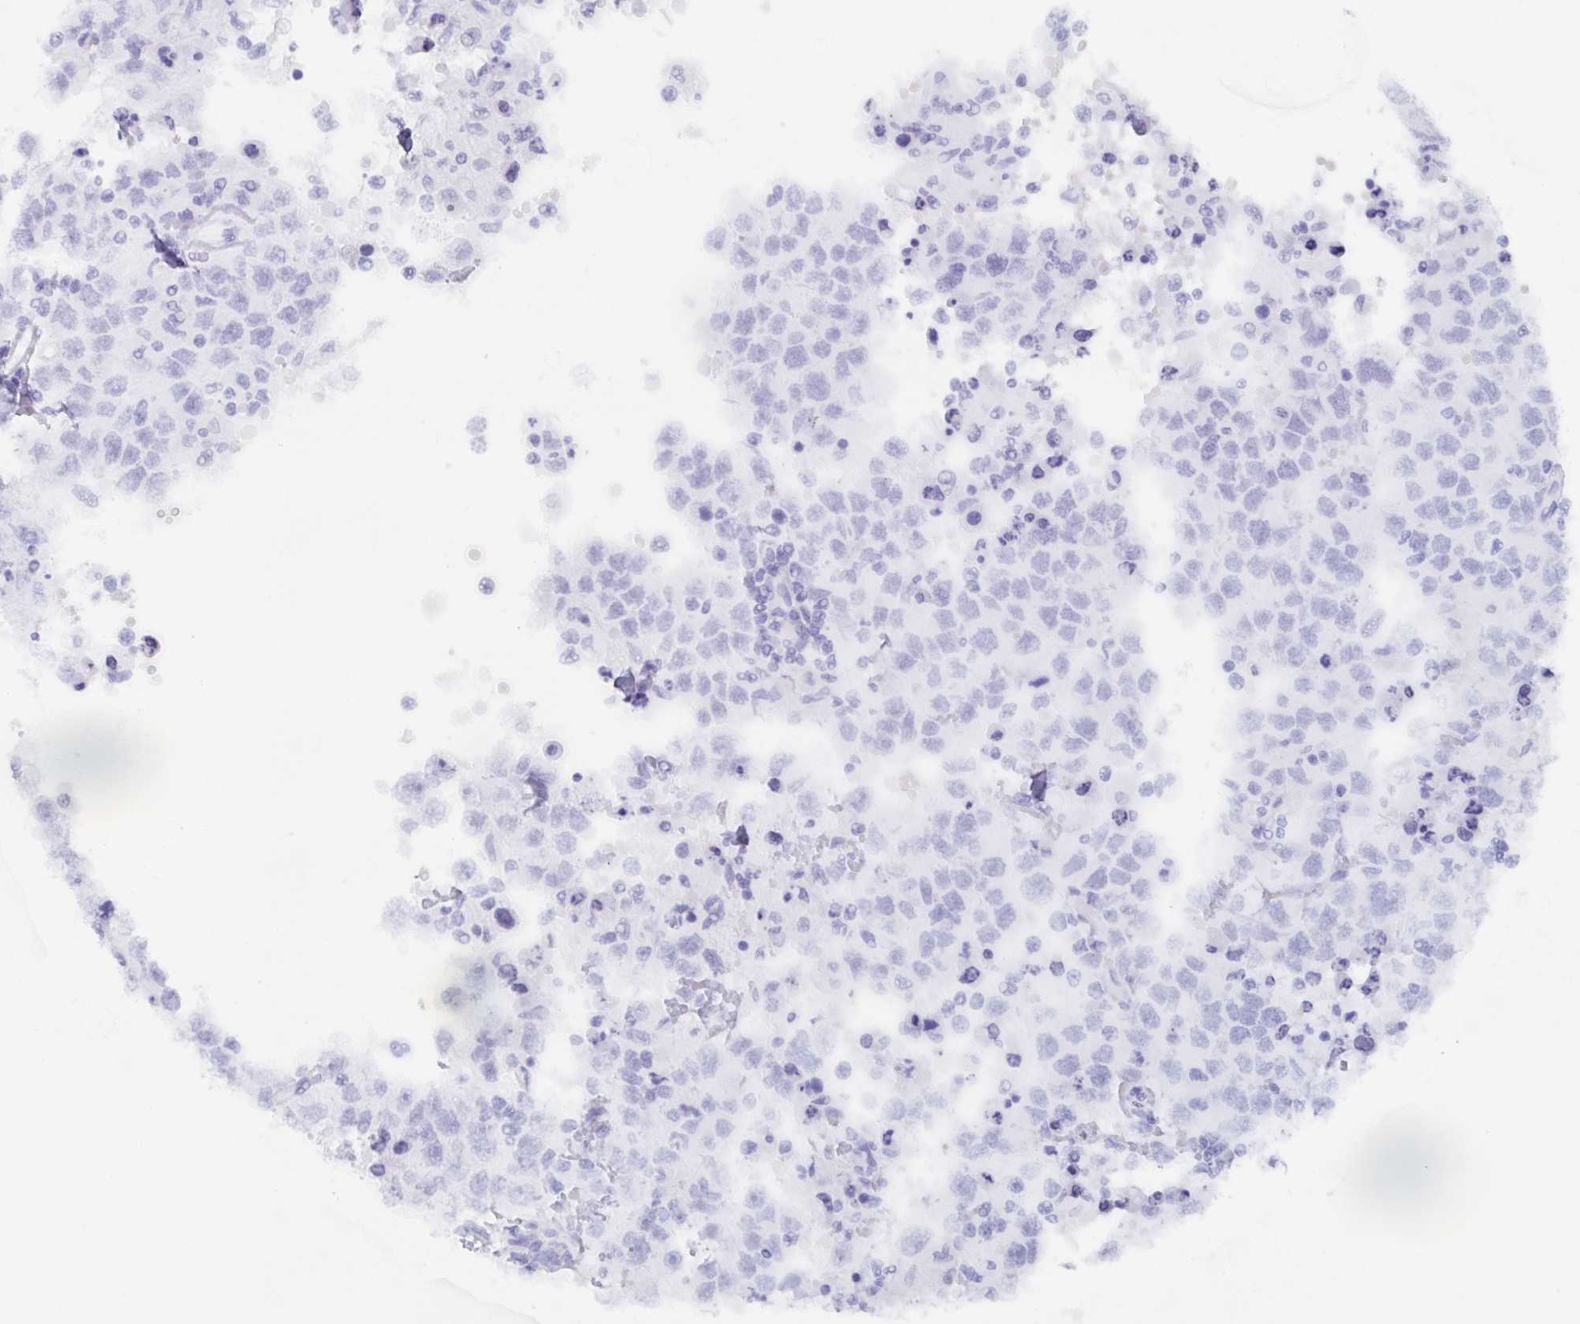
{"staining": {"intensity": "negative", "quantity": "none", "location": "none"}, "tissue": "testis cancer", "cell_type": "Tumor cells", "image_type": "cancer", "snomed": [{"axis": "morphology", "description": "Carcinoma, Embryonal, NOS"}, {"axis": "topography", "description": "Testis"}], "caption": "High power microscopy photomicrograph of an IHC histopathology image of embryonal carcinoma (testis), revealing no significant expression in tumor cells.", "gene": "POU2F3", "patient": {"sex": "male", "age": 83}}